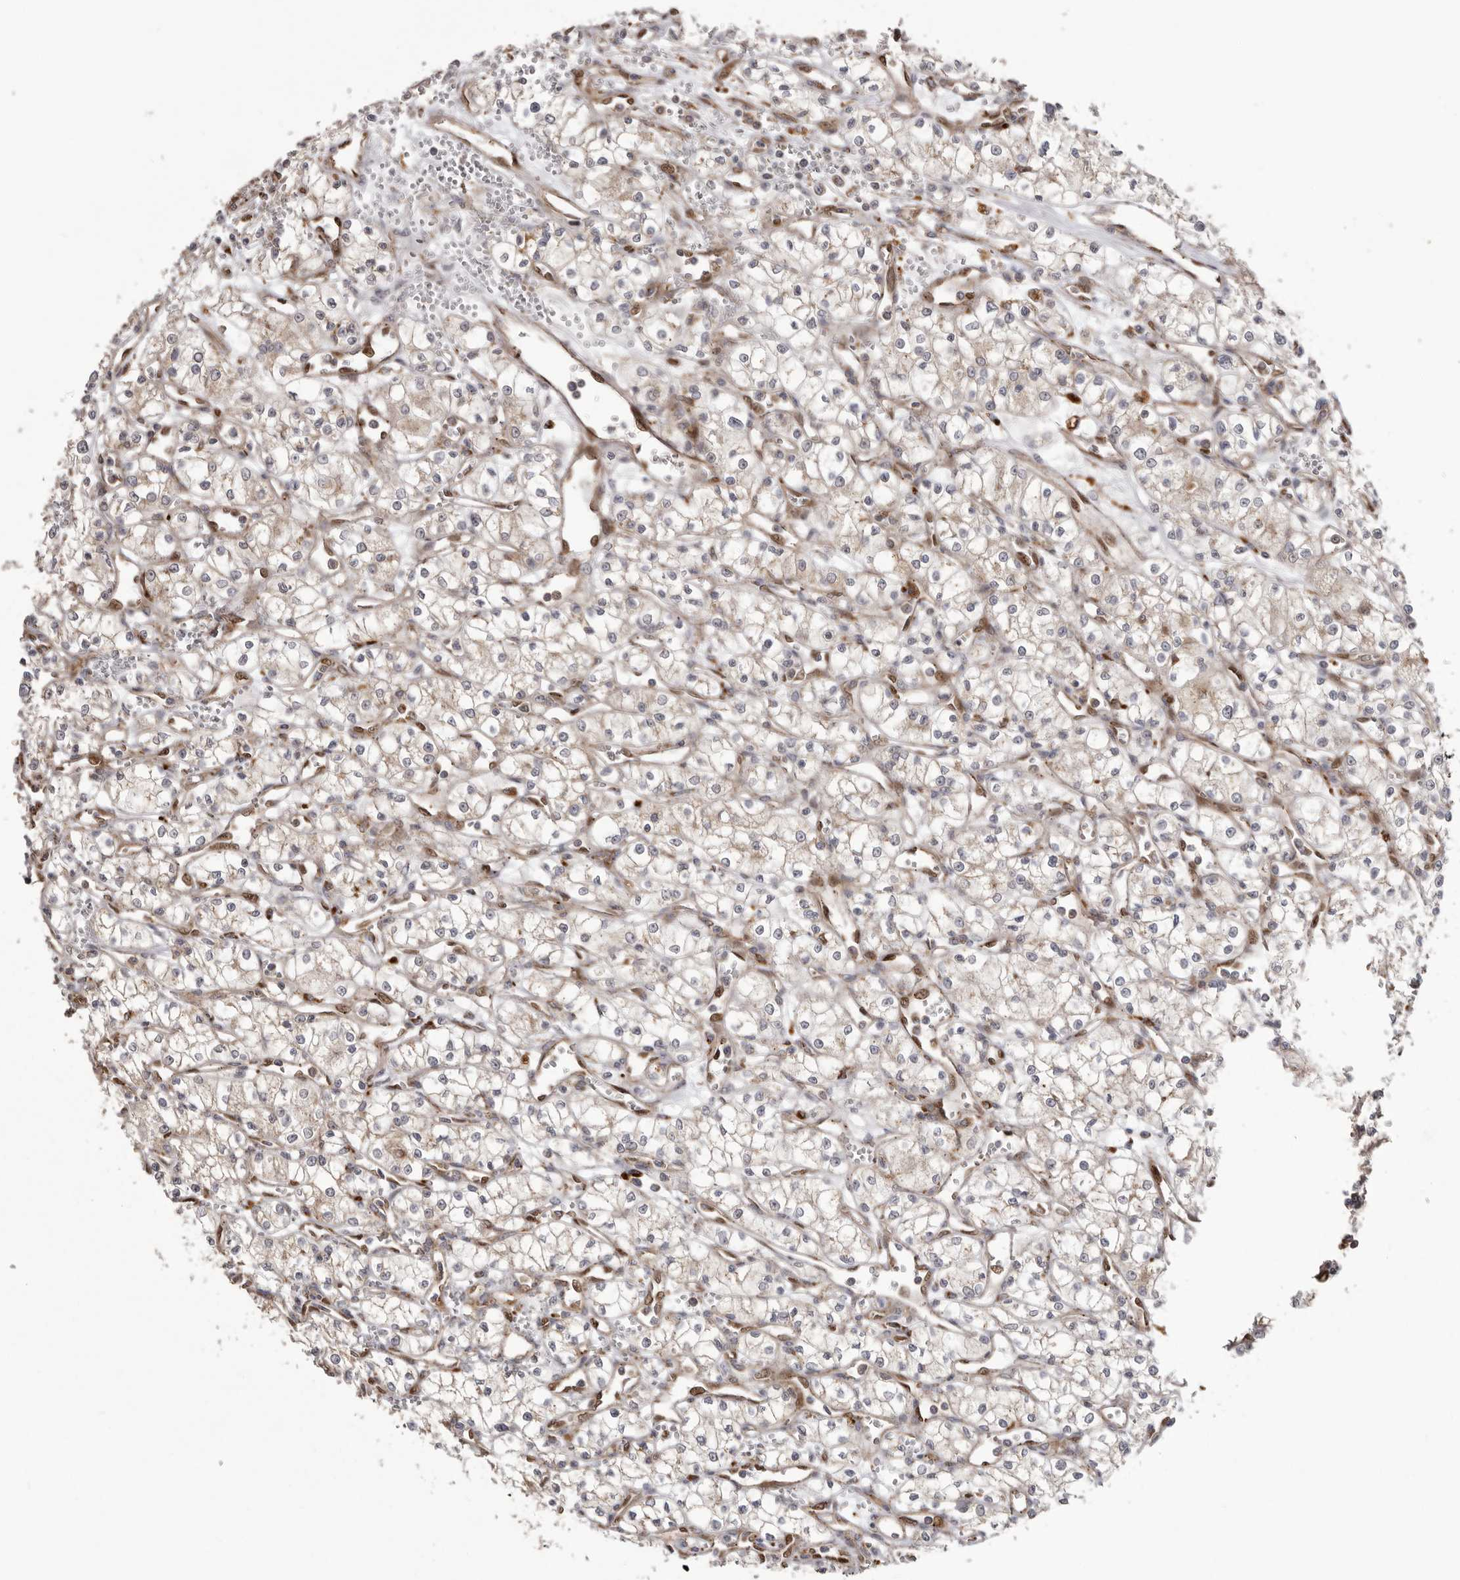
{"staining": {"intensity": "weak", "quantity": "<25%", "location": "cytoplasmic/membranous"}, "tissue": "renal cancer", "cell_type": "Tumor cells", "image_type": "cancer", "snomed": [{"axis": "morphology", "description": "Adenocarcinoma, NOS"}, {"axis": "topography", "description": "Kidney"}], "caption": "Immunohistochemistry micrograph of human renal cancer (adenocarcinoma) stained for a protein (brown), which displays no expression in tumor cells. (DAB (3,3'-diaminobenzidine) IHC visualized using brightfield microscopy, high magnification).", "gene": "NUP43", "patient": {"sex": "male", "age": 59}}